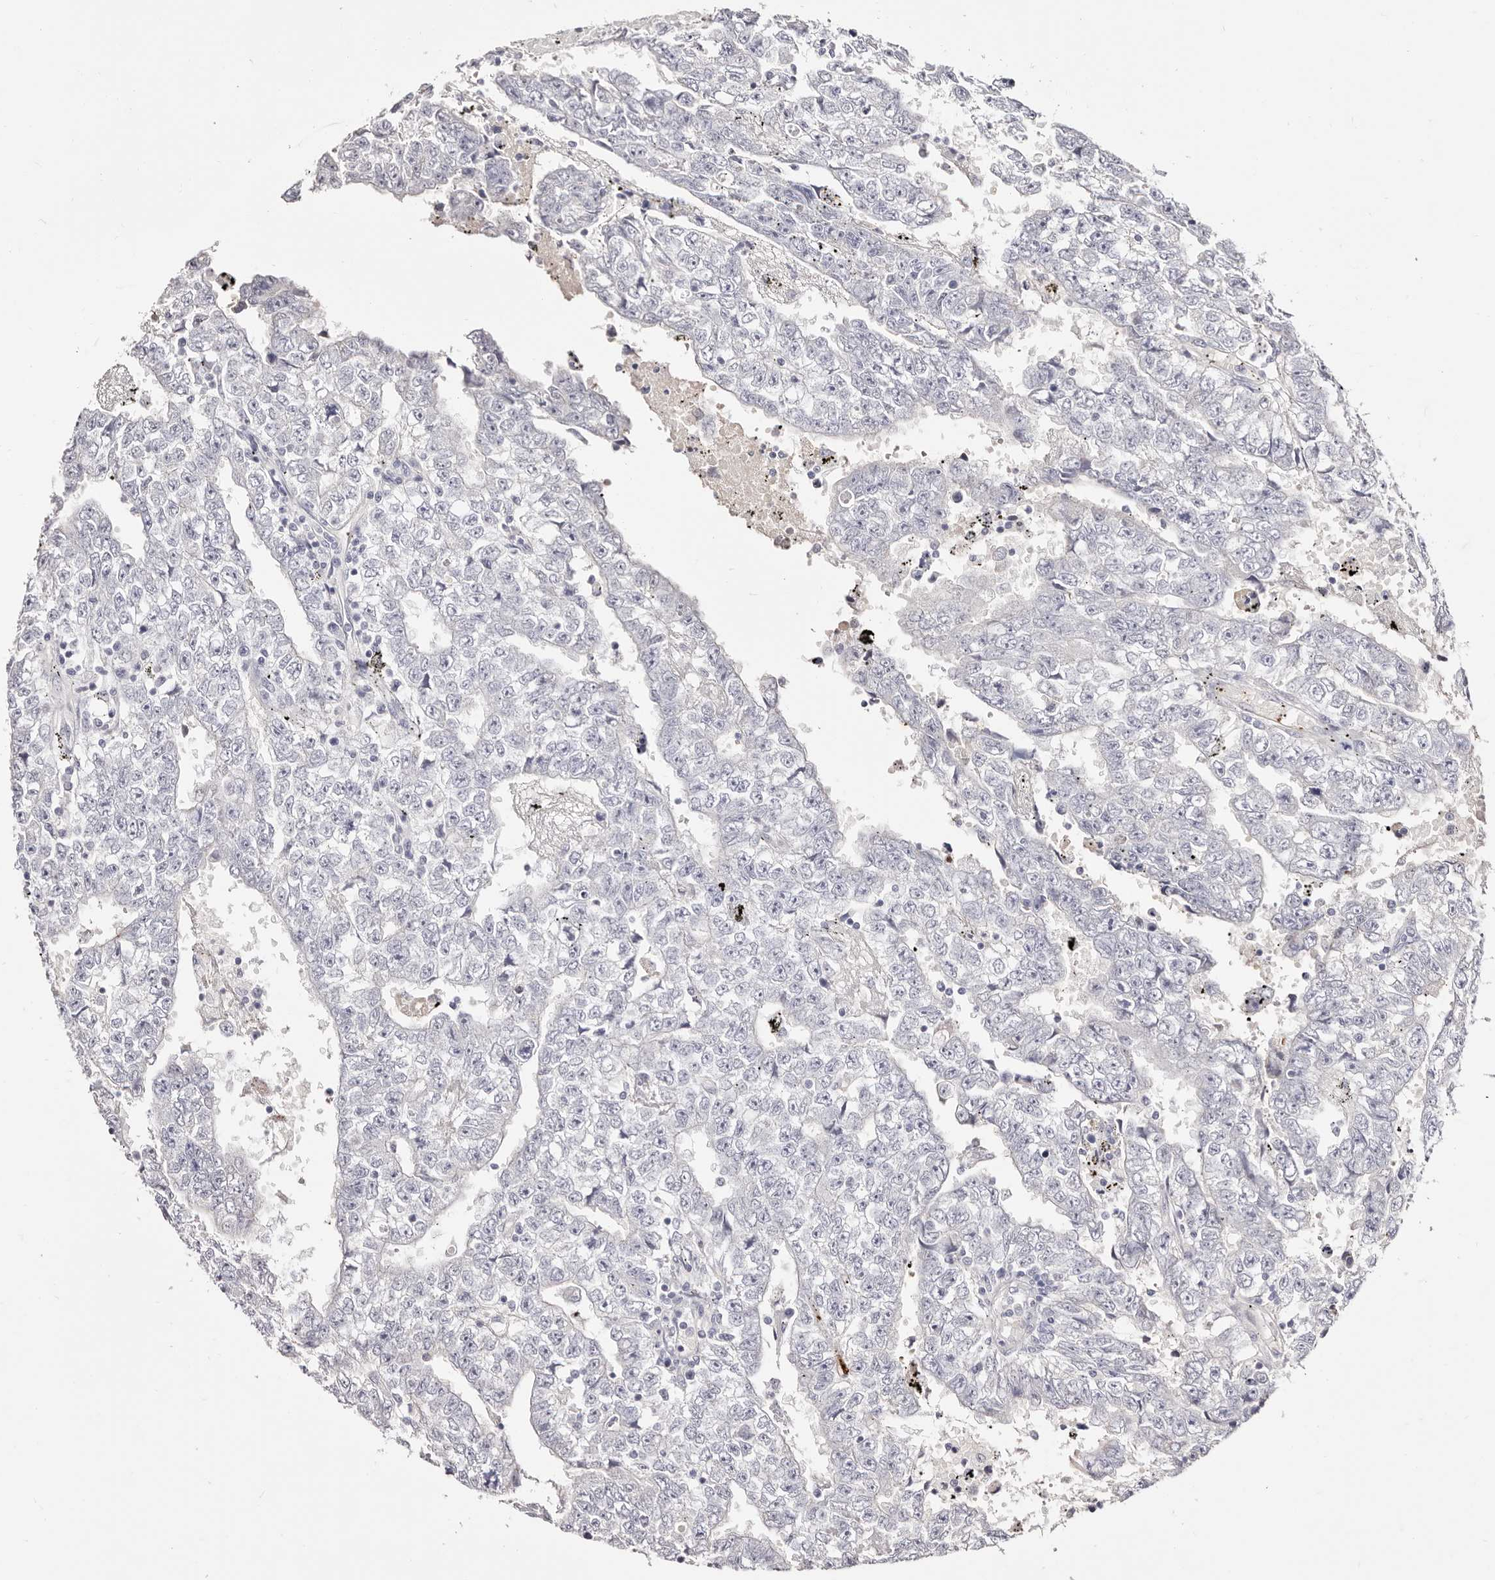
{"staining": {"intensity": "negative", "quantity": "none", "location": "none"}, "tissue": "testis cancer", "cell_type": "Tumor cells", "image_type": "cancer", "snomed": [{"axis": "morphology", "description": "Carcinoma, Embryonal, NOS"}, {"axis": "topography", "description": "Testis"}], "caption": "Histopathology image shows no significant protein positivity in tumor cells of testis cancer.", "gene": "PF4", "patient": {"sex": "male", "age": 25}}